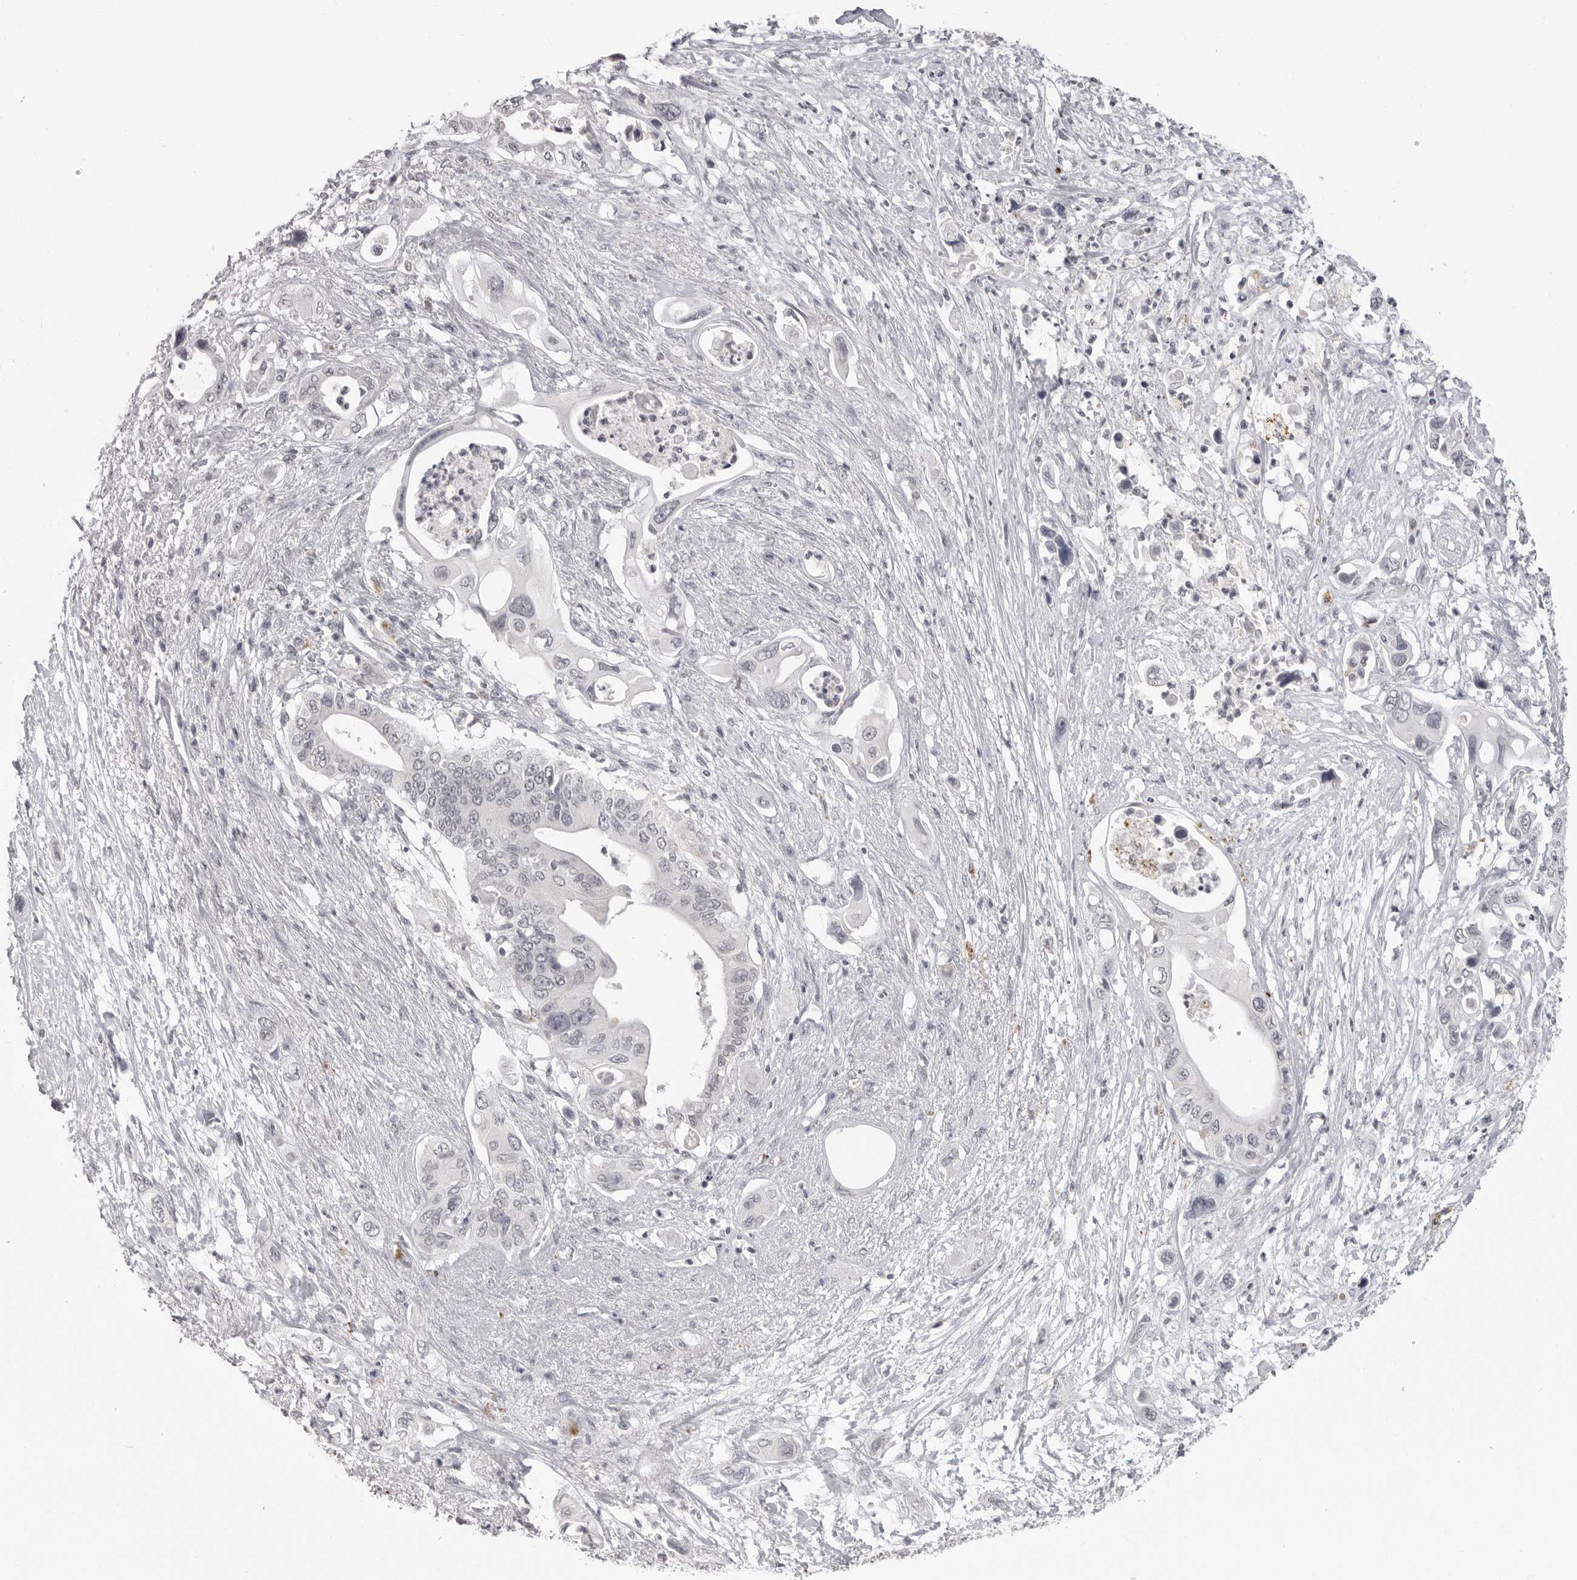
{"staining": {"intensity": "negative", "quantity": "none", "location": "none"}, "tissue": "pancreatic cancer", "cell_type": "Tumor cells", "image_type": "cancer", "snomed": [{"axis": "morphology", "description": "Adenocarcinoma, NOS"}, {"axis": "topography", "description": "Pancreas"}], "caption": "This is a photomicrograph of IHC staining of pancreatic cancer (adenocarcinoma), which shows no positivity in tumor cells.", "gene": "PRSS1", "patient": {"sex": "male", "age": 66}}